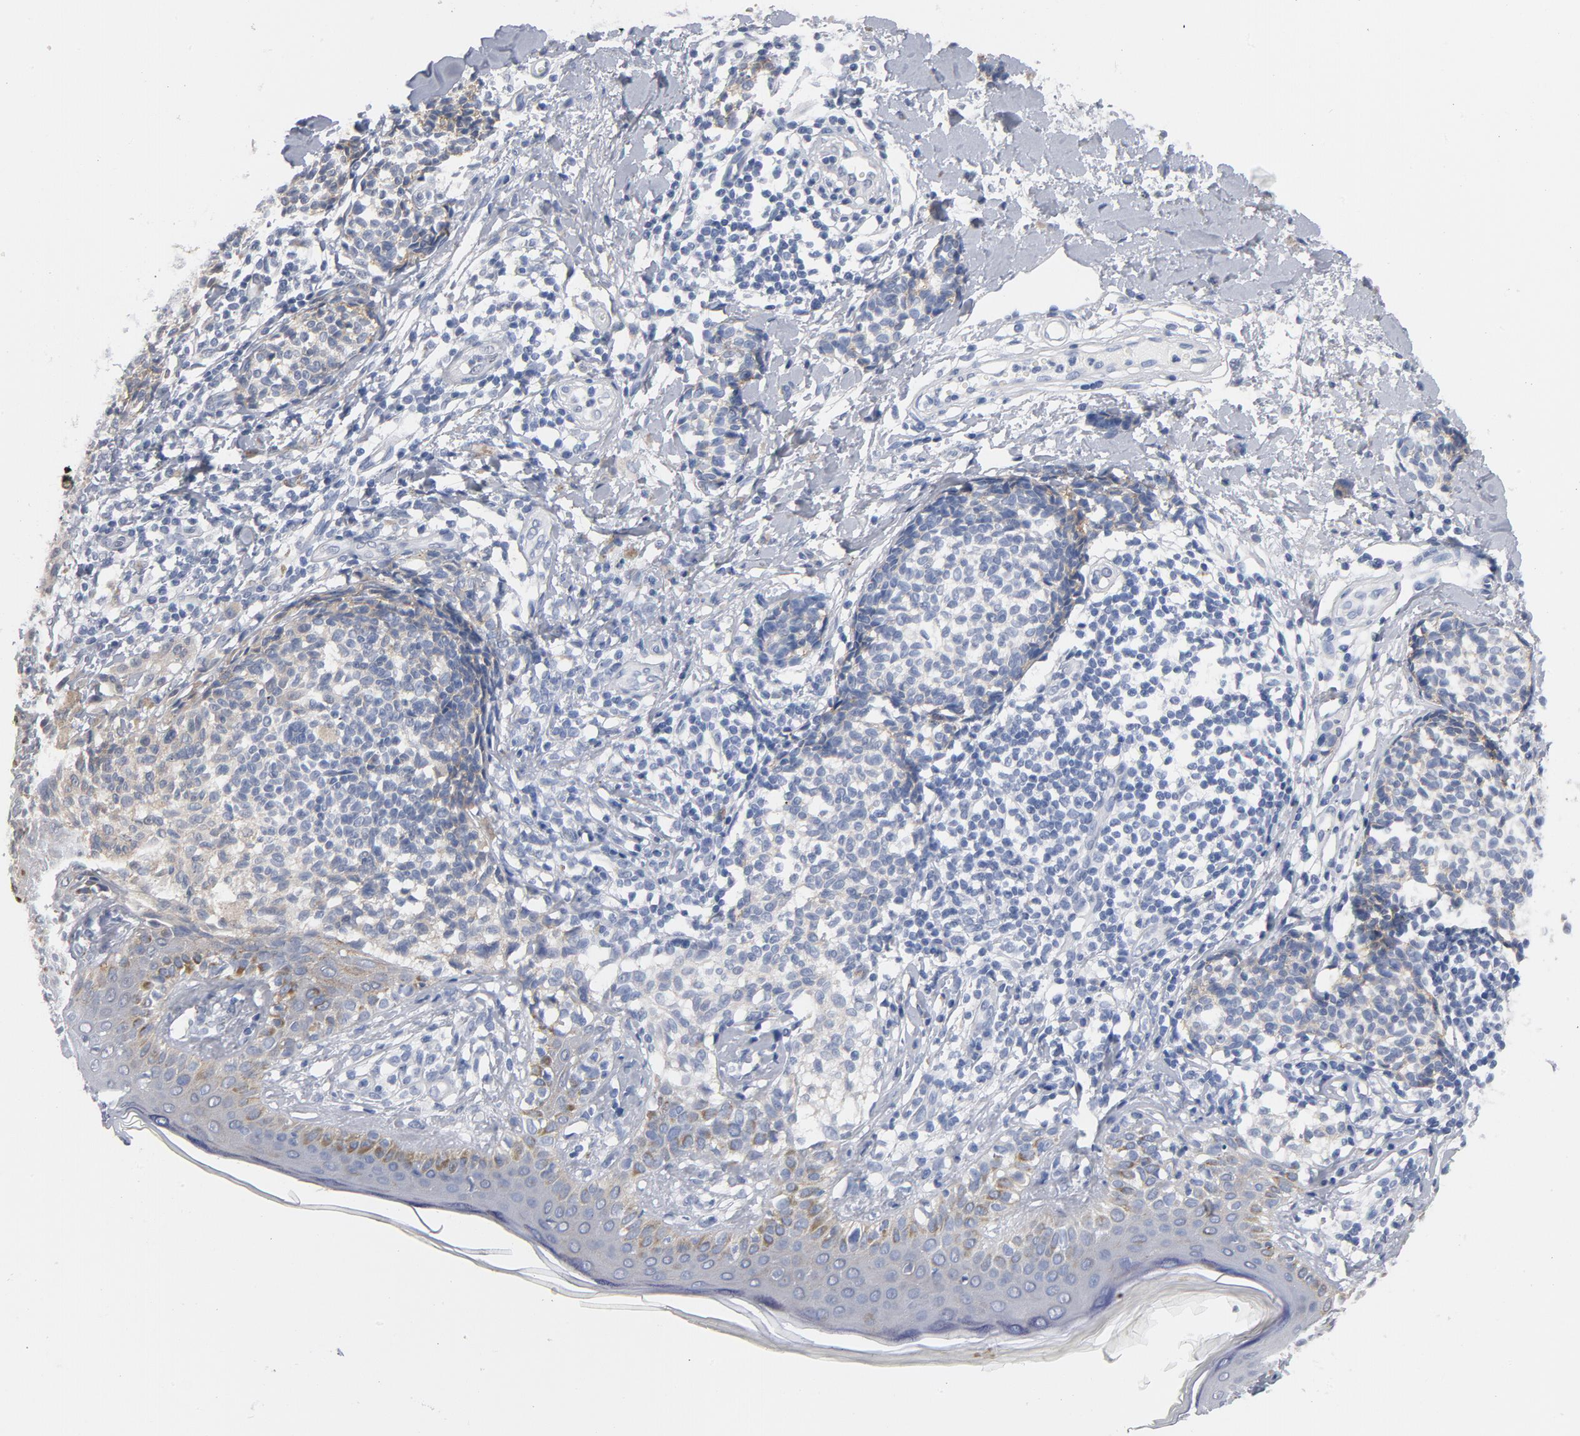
{"staining": {"intensity": "weak", "quantity": "<25%", "location": "cytoplasmic/membranous"}, "tissue": "melanoma", "cell_type": "Tumor cells", "image_type": "cancer", "snomed": [{"axis": "morphology", "description": "Malignant melanoma, NOS"}, {"axis": "topography", "description": "Skin"}], "caption": "High power microscopy micrograph of an IHC image of malignant melanoma, revealing no significant positivity in tumor cells. (Brightfield microscopy of DAB immunohistochemistry at high magnification).", "gene": "BAP1", "patient": {"sex": "male", "age": 67}}